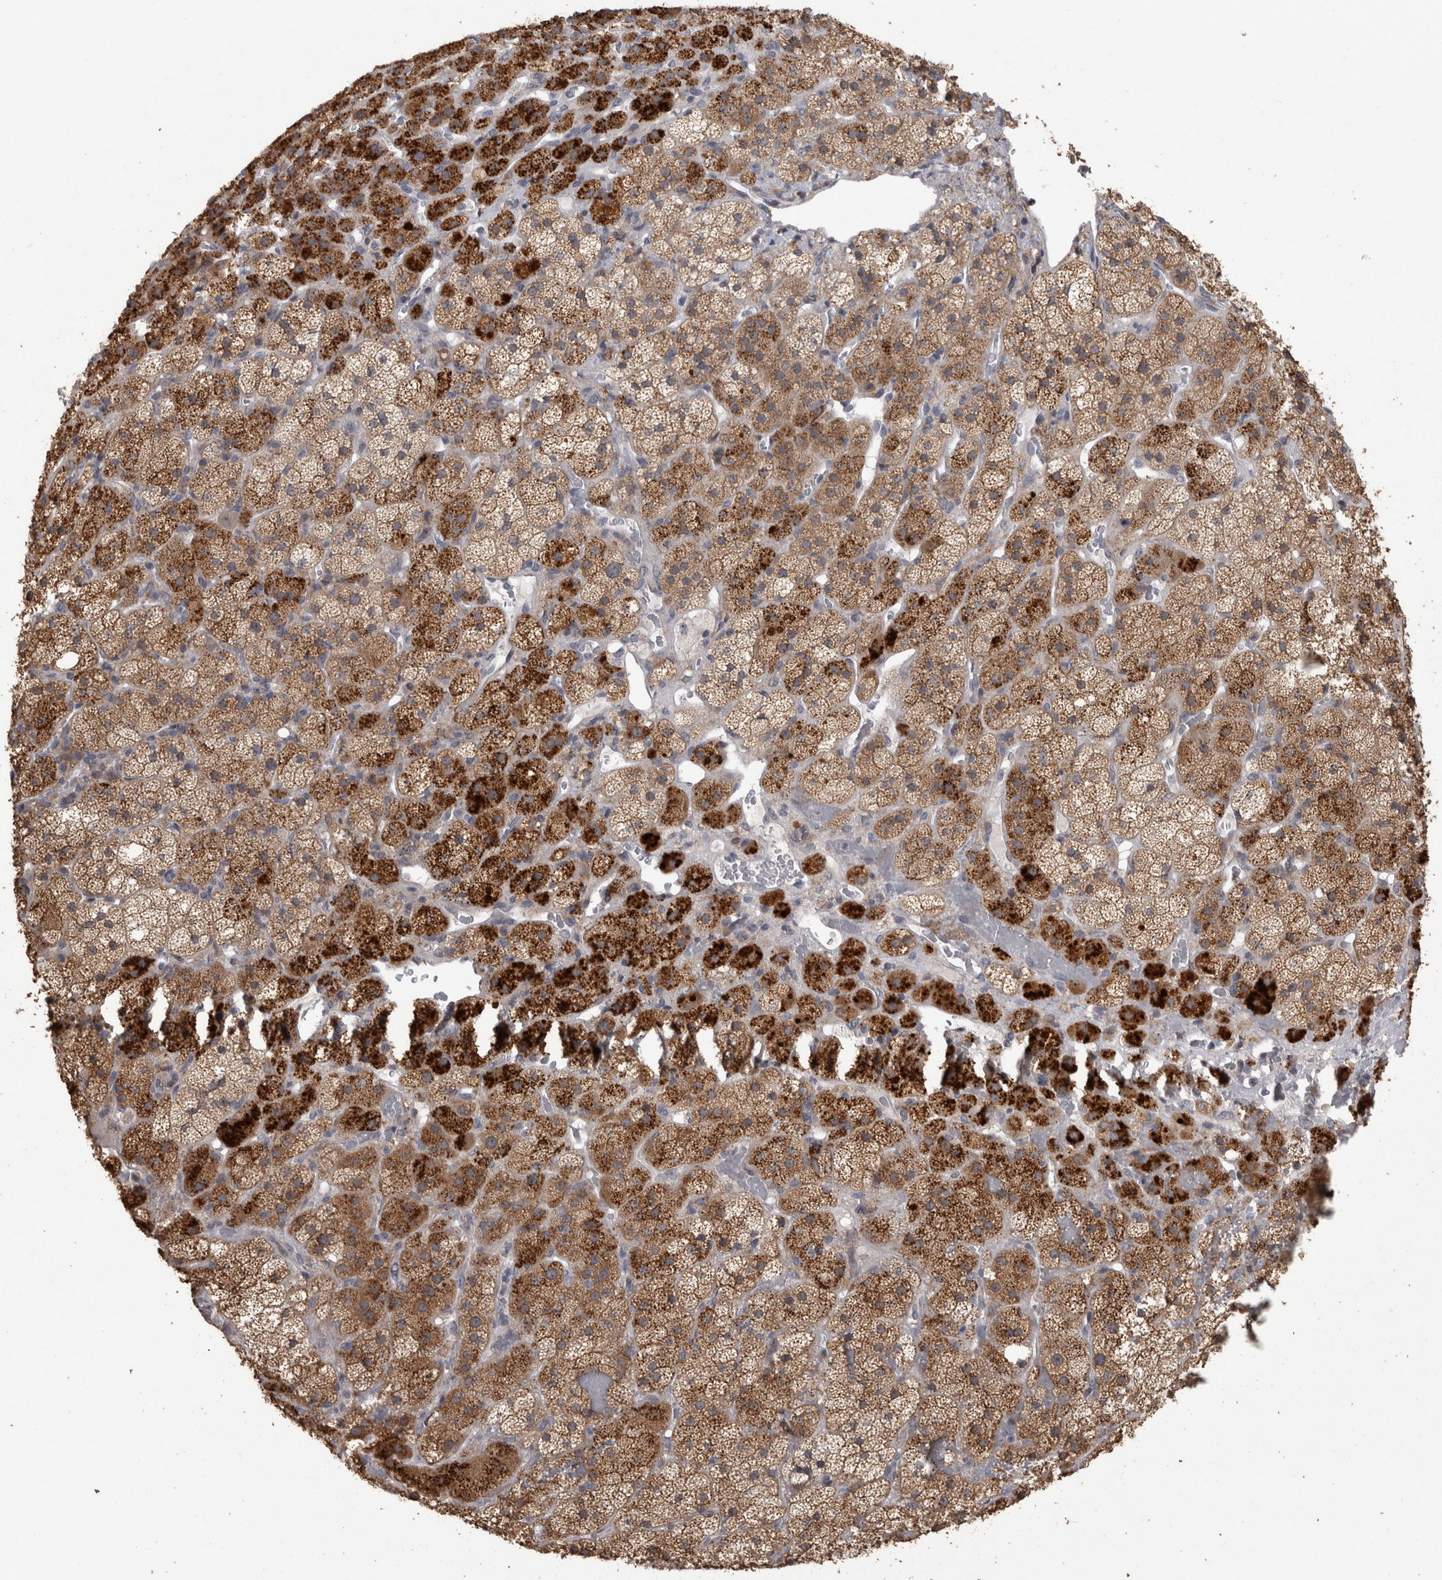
{"staining": {"intensity": "strong", "quantity": "25%-75%", "location": "cytoplasmic/membranous"}, "tissue": "adrenal gland", "cell_type": "Glandular cells", "image_type": "normal", "snomed": [{"axis": "morphology", "description": "Normal tissue, NOS"}, {"axis": "topography", "description": "Adrenal gland"}], "caption": "Immunohistochemistry of benign human adrenal gland shows high levels of strong cytoplasmic/membranous staining in about 25%-75% of glandular cells.", "gene": "RAB29", "patient": {"sex": "male", "age": 57}}